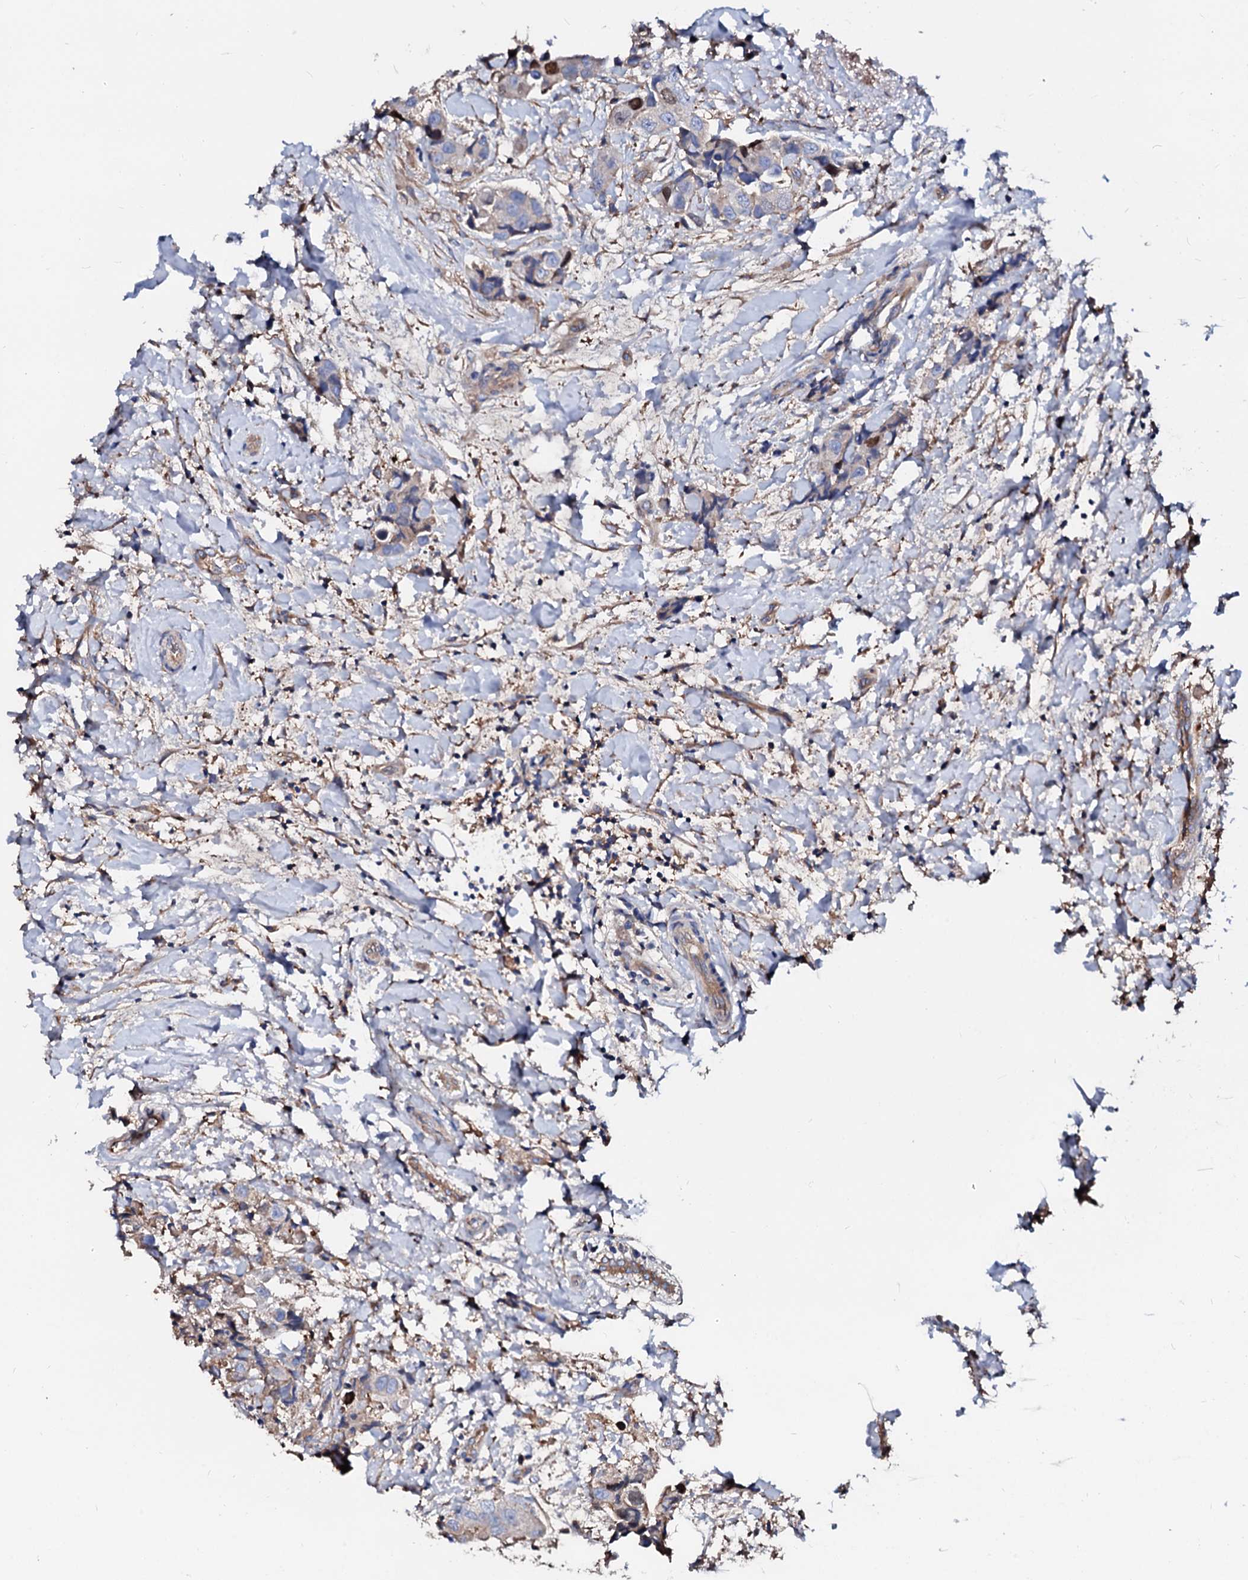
{"staining": {"intensity": "weak", "quantity": "<25%", "location": "nuclear"}, "tissue": "breast cancer", "cell_type": "Tumor cells", "image_type": "cancer", "snomed": [{"axis": "morphology", "description": "Normal tissue, NOS"}, {"axis": "morphology", "description": "Duct carcinoma"}, {"axis": "topography", "description": "Breast"}], "caption": "An immunohistochemistry image of breast cancer is shown. There is no staining in tumor cells of breast cancer.", "gene": "CSKMT", "patient": {"sex": "female", "age": 62}}